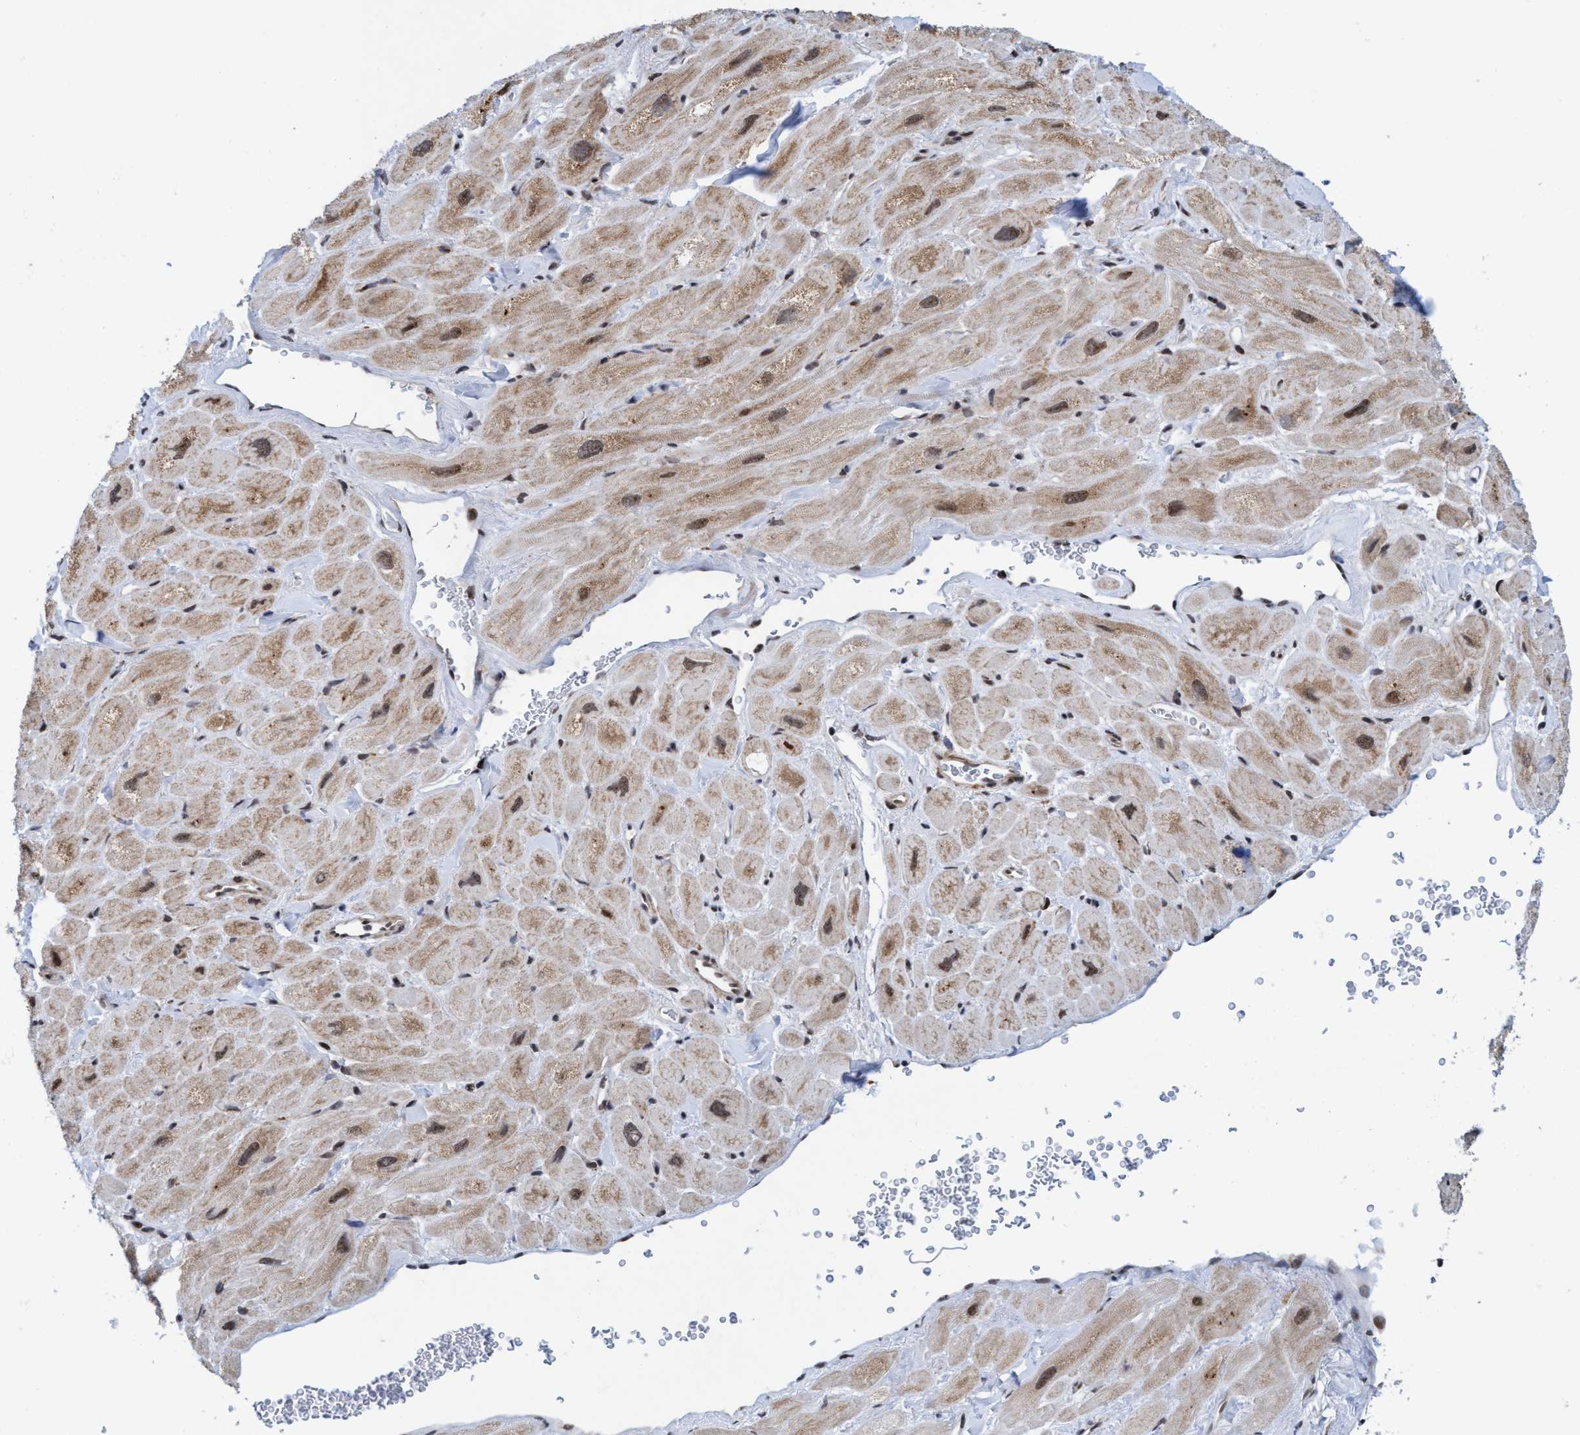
{"staining": {"intensity": "moderate", "quantity": ">75%", "location": "cytoplasmic/membranous,nuclear"}, "tissue": "heart muscle", "cell_type": "Cardiomyocytes", "image_type": "normal", "snomed": [{"axis": "morphology", "description": "Normal tissue, NOS"}, {"axis": "topography", "description": "Heart"}], "caption": "Moderate cytoplasmic/membranous,nuclear positivity for a protein is appreciated in about >75% of cardiomyocytes of unremarkable heart muscle using immunohistochemistry (IHC).", "gene": "GLT6D1", "patient": {"sex": "male", "age": 49}}